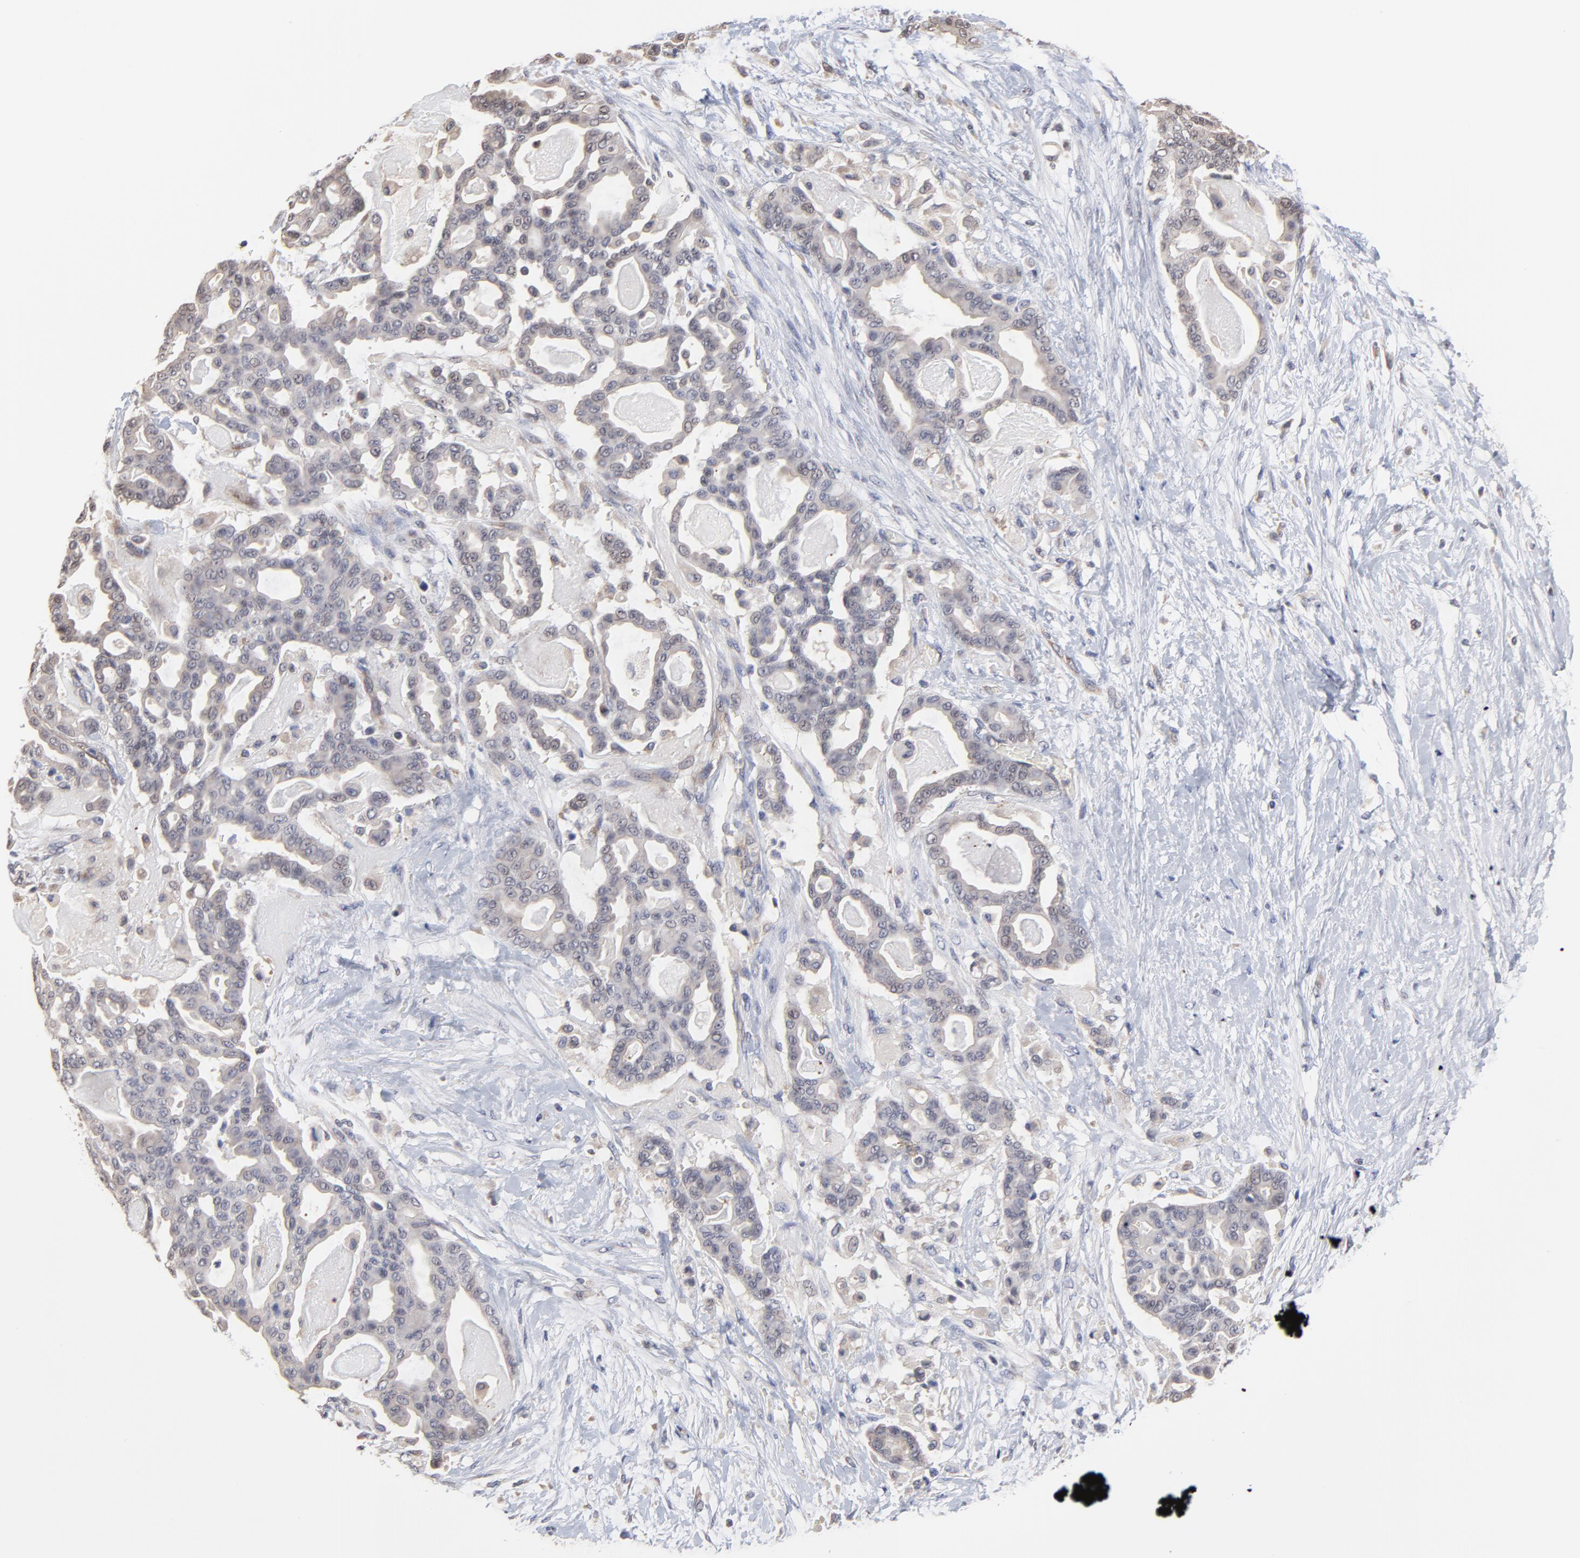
{"staining": {"intensity": "weak", "quantity": ">75%", "location": "cytoplasmic/membranous"}, "tissue": "pancreatic cancer", "cell_type": "Tumor cells", "image_type": "cancer", "snomed": [{"axis": "morphology", "description": "Adenocarcinoma, NOS"}, {"axis": "topography", "description": "Pancreas"}], "caption": "A brown stain labels weak cytoplasmic/membranous positivity of a protein in human adenocarcinoma (pancreatic) tumor cells. (IHC, brightfield microscopy, high magnification).", "gene": "ZNF157", "patient": {"sex": "male", "age": 63}}